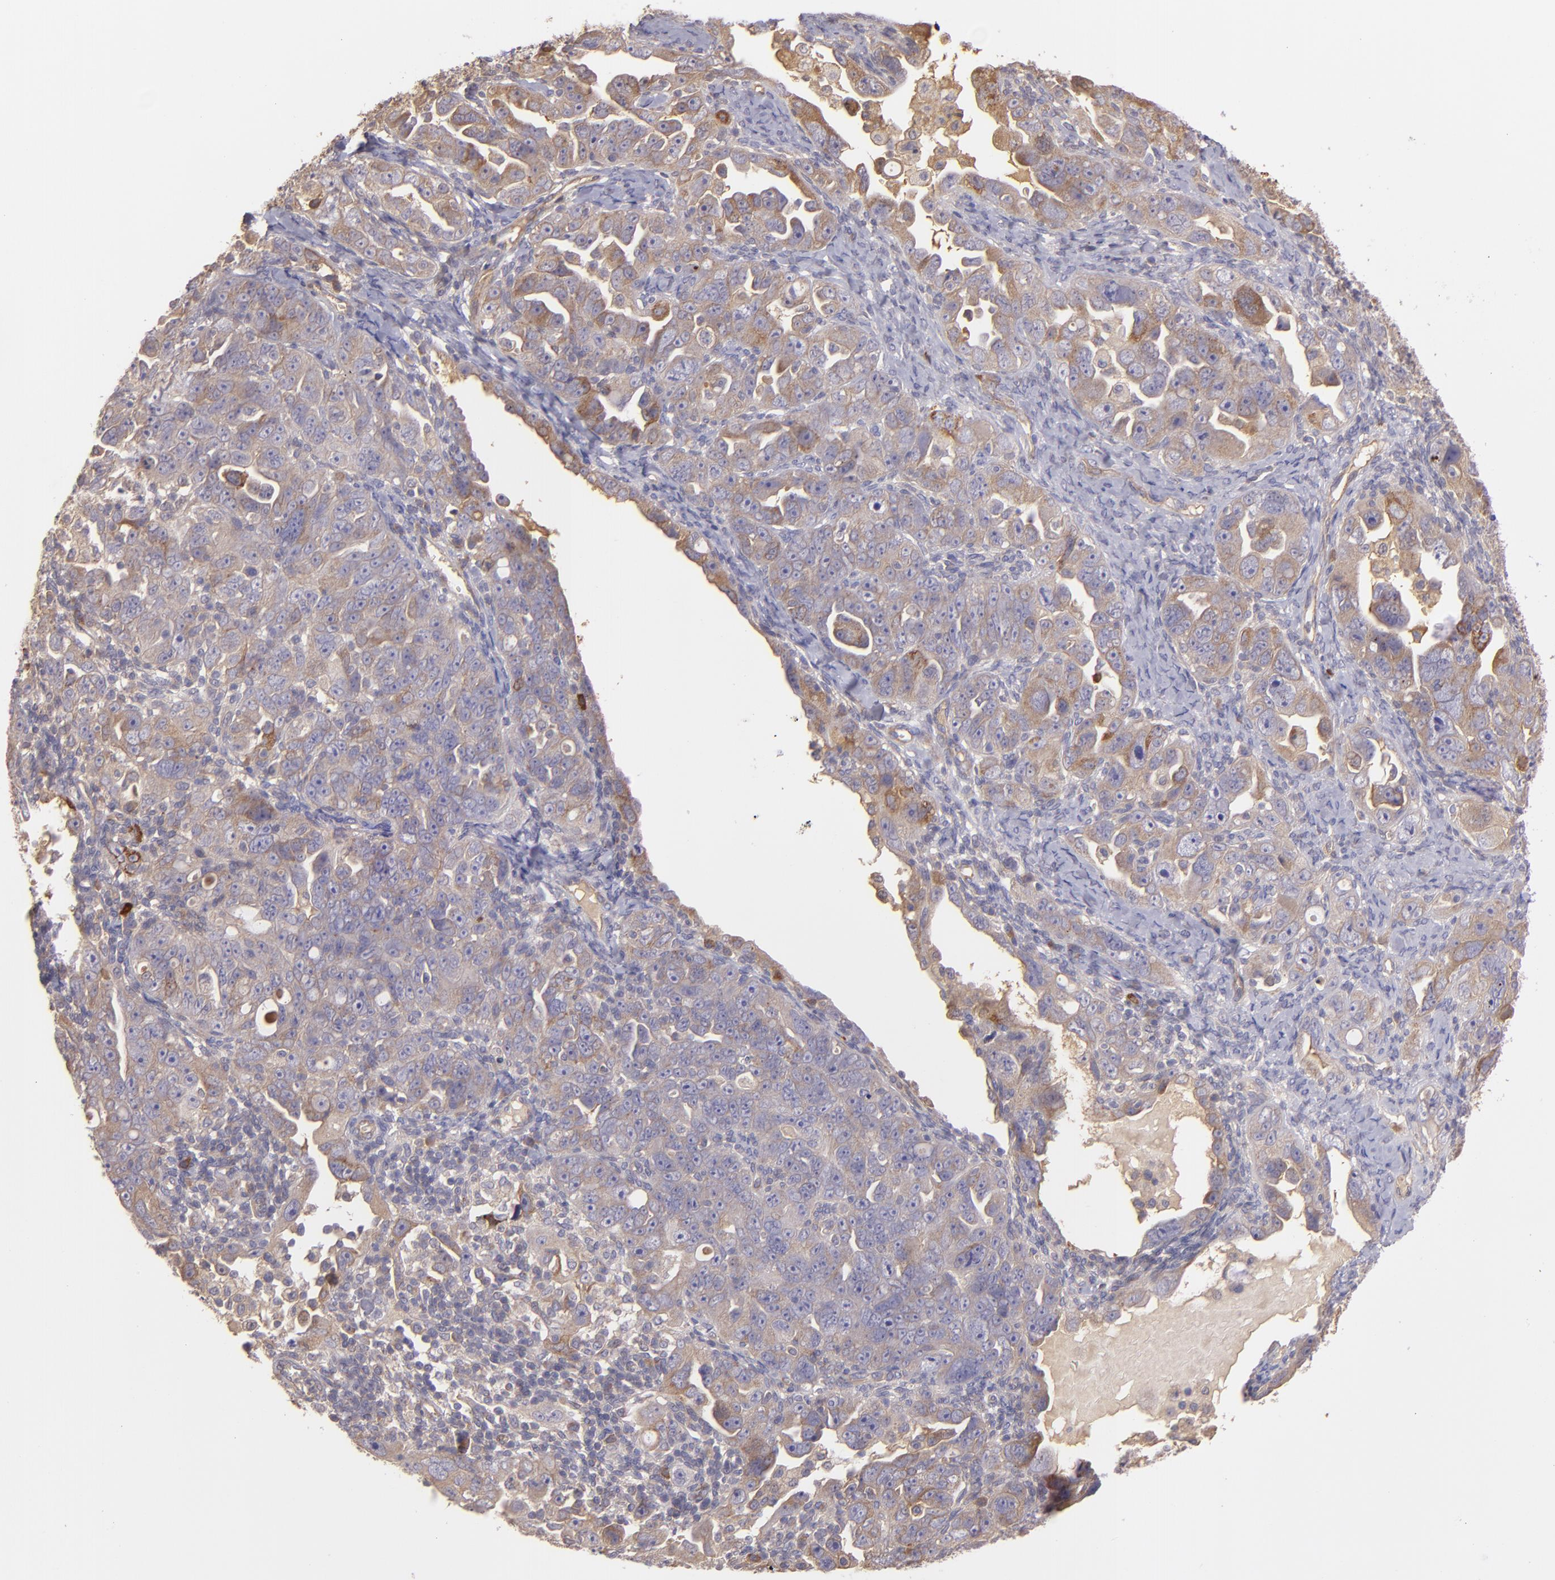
{"staining": {"intensity": "moderate", "quantity": ">75%", "location": "cytoplasmic/membranous"}, "tissue": "ovarian cancer", "cell_type": "Tumor cells", "image_type": "cancer", "snomed": [{"axis": "morphology", "description": "Cystadenocarcinoma, serous, NOS"}, {"axis": "topography", "description": "Ovary"}], "caption": "The photomicrograph demonstrates staining of ovarian cancer (serous cystadenocarcinoma), revealing moderate cytoplasmic/membranous protein expression (brown color) within tumor cells.", "gene": "ECE1", "patient": {"sex": "female", "age": 66}}